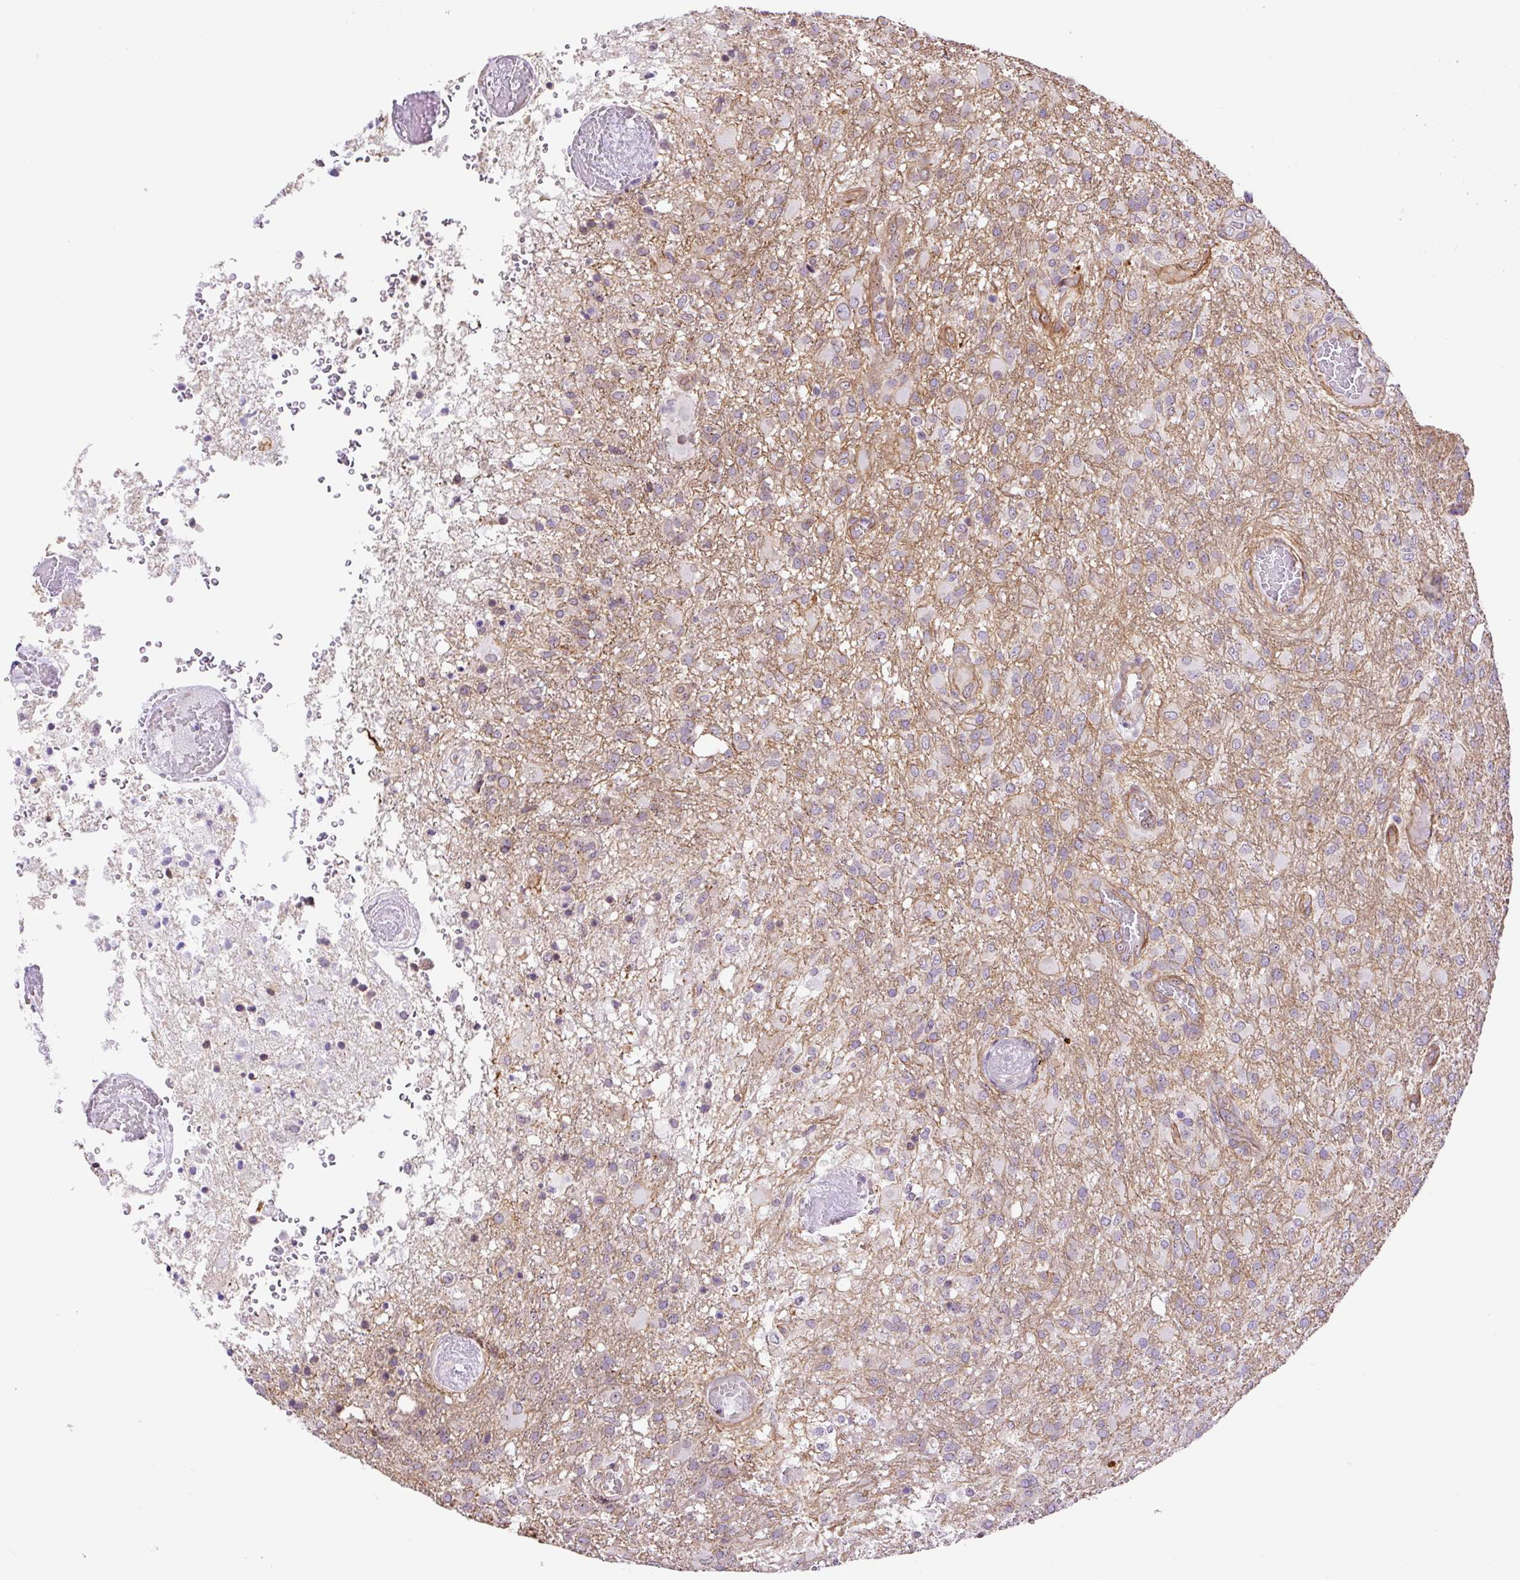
{"staining": {"intensity": "negative", "quantity": "none", "location": "none"}, "tissue": "glioma", "cell_type": "Tumor cells", "image_type": "cancer", "snomed": [{"axis": "morphology", "description": "Glioma, malignant, High grade"}, {"axis": "topography", "description": "Brain"}], "caption": "This photomicrograph is of glioma stained with immunohistochemistry to label a protein in brown with the nuclei are counter-stained blue. There is no positivity in tumor cells.", "gene": "MYO5C", "patient": {"sex": "female", "age": 74}}